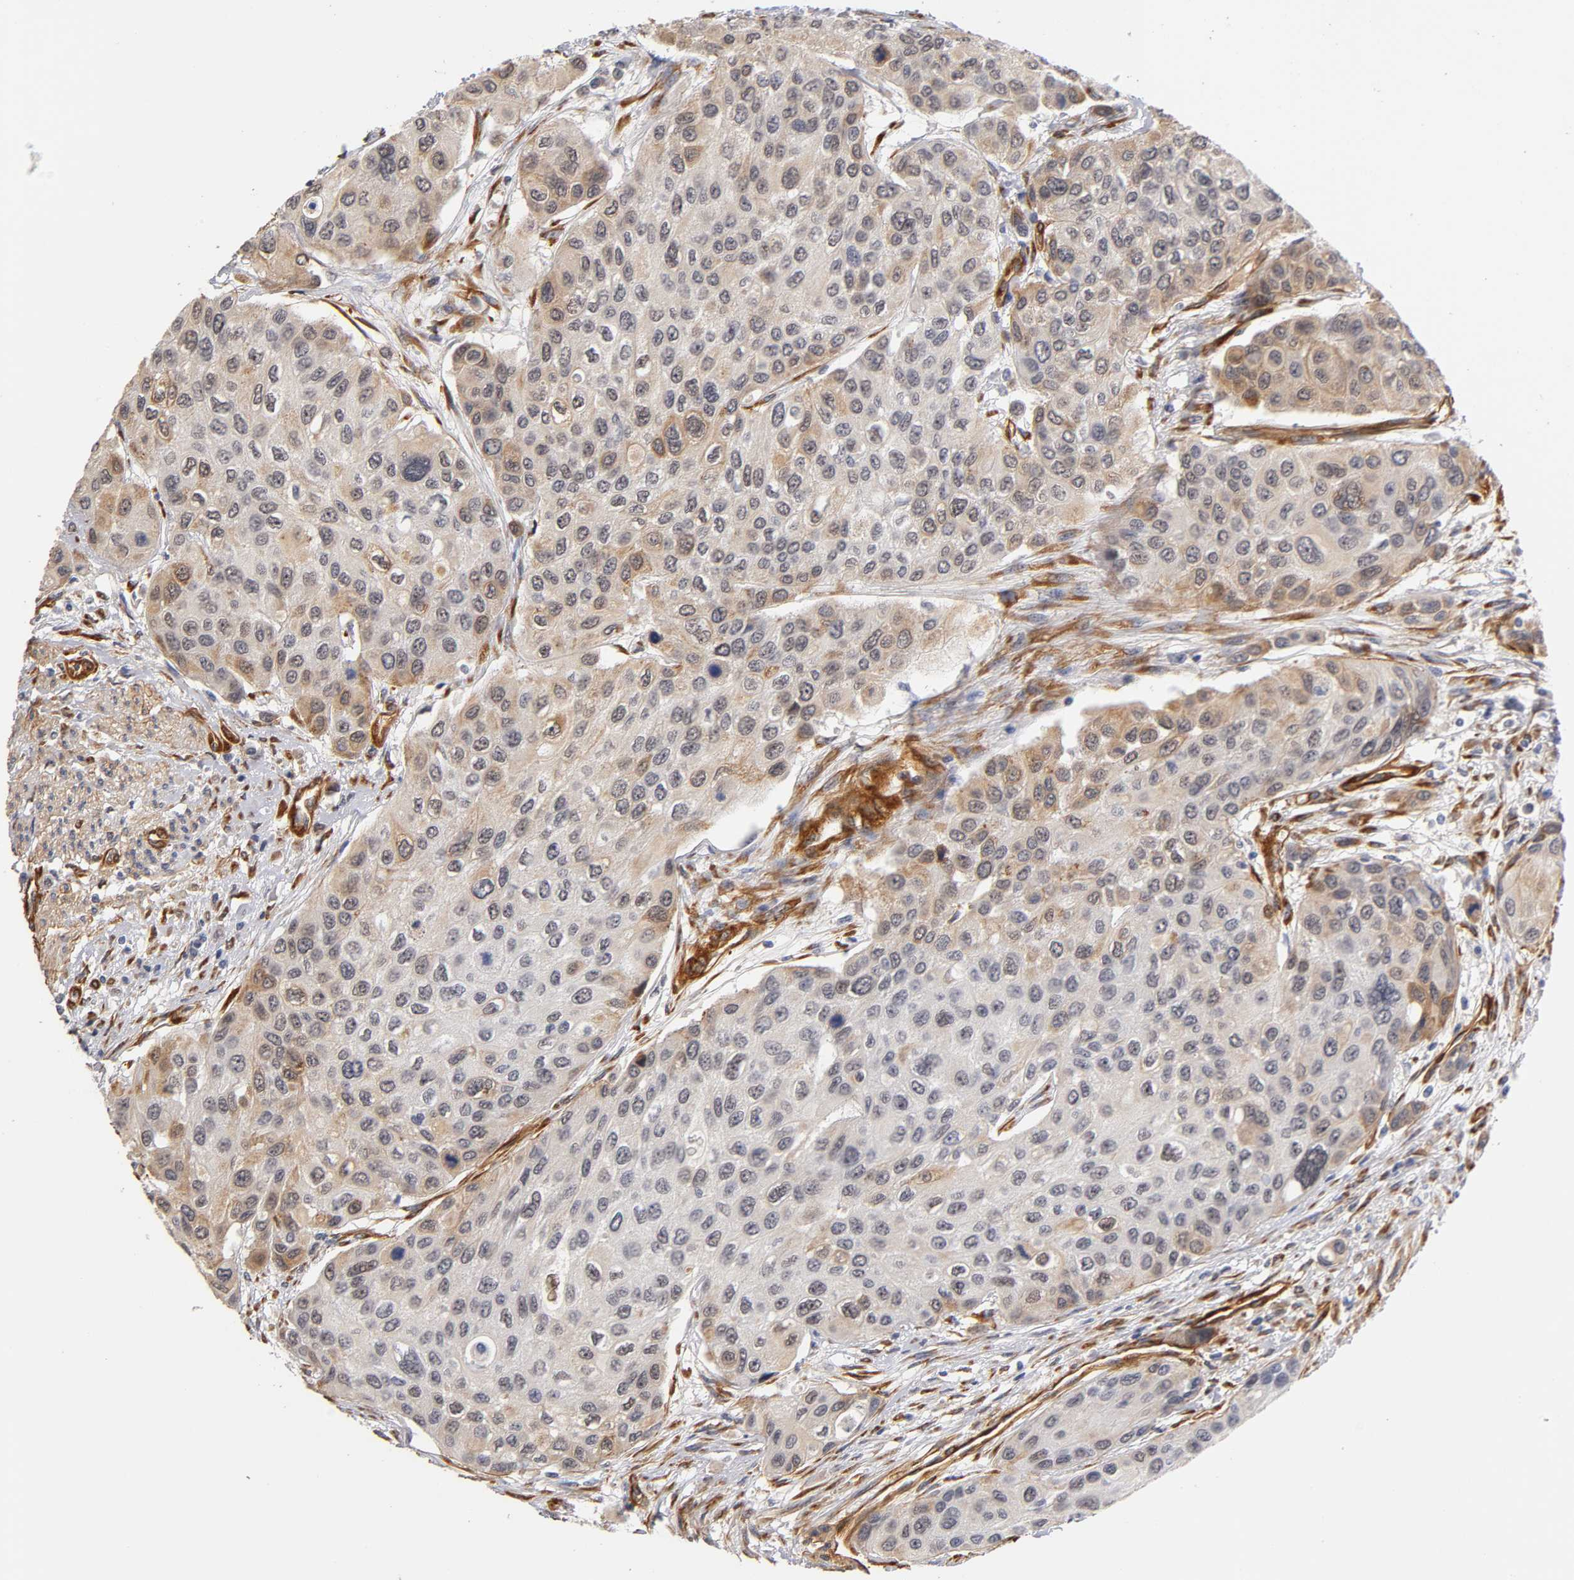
{"staining": {"intensity": "weak", "quantity": "25%-75%", "location": "cytoplasmic/membranous"}, "tissue": "urothelial cancer", "cell_type": "Tumor cells", "image_type": "cancer", "snomed": [{"axis": "morphology", "description": "Urothelial carcinoma, High grade"}, {"axis": "topography", "description": "Urinary bladder"}], "caption": "The micrograph exhibits a brown stain indicating the presence of a protein in the cytoplasmic/membranous of tumor cells in urothelial cancer.", "gene": "LAMB1", "patient": {"sex": "female", "age": 56}}